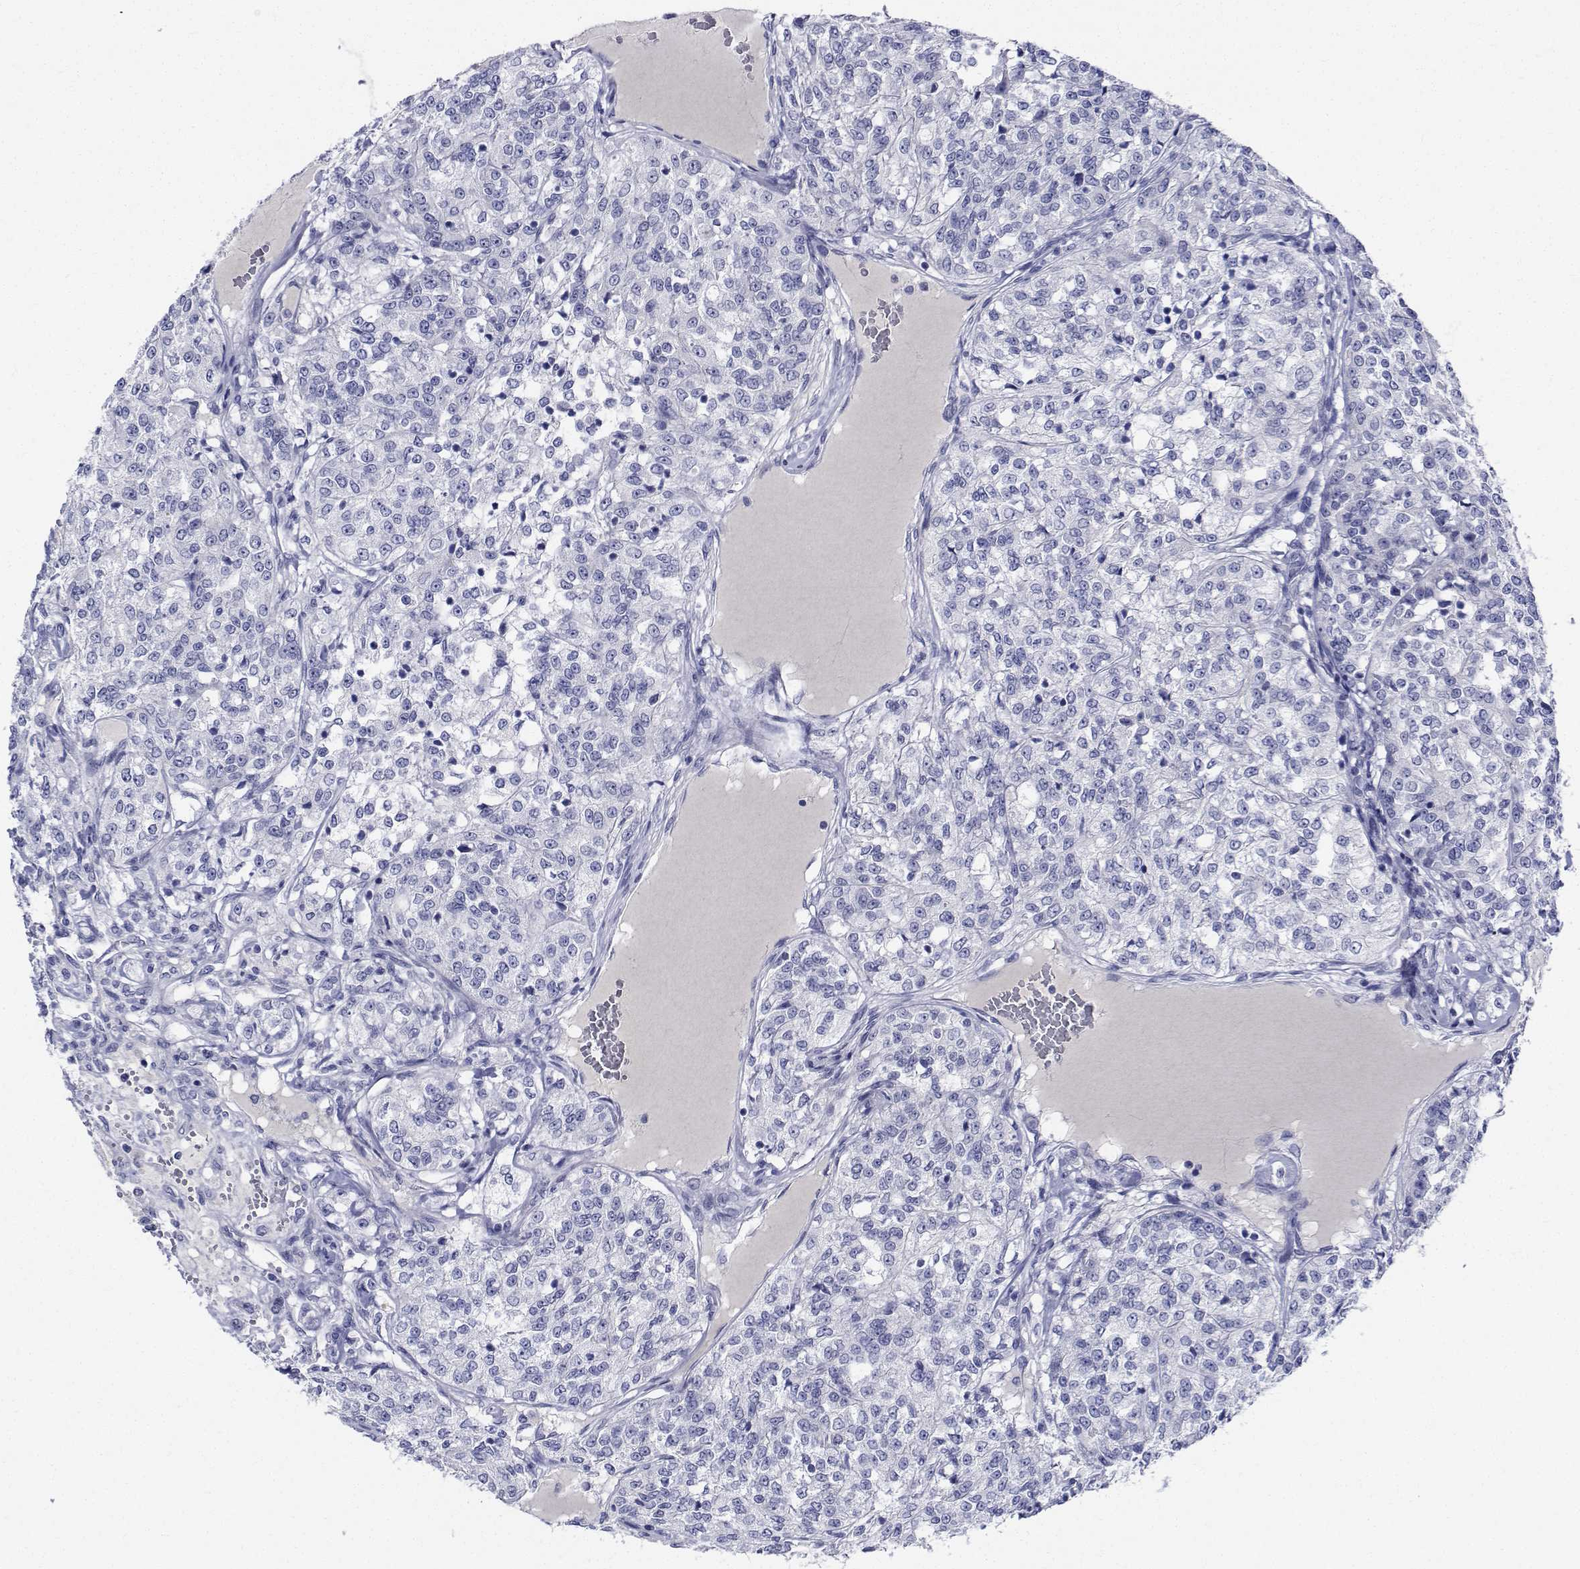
{"staining": {"intensity": "negative", "quantity": "none", "location": "none"}, "tissue": "renal cancer", "cell_type": "Tumor cells", "image_type": "cancer", "snomed": [{"axis": "morphology", "description": "Adenocarcinoma, NOS"}, {"axis": "topography", "description": "Kidney"}], "caption": "Immunohistochemistry of renal cancer displays no staining in tumor cells. (Stains: DAB (3,3'-diaminobenzidine) immunohistochemistry (IHC) with hematoxylin counter stain, Microscopy: brightfield microscopy at high magnification).", "gene": "PLXNA4", "patient": {"sex": "female", "age": 63}}